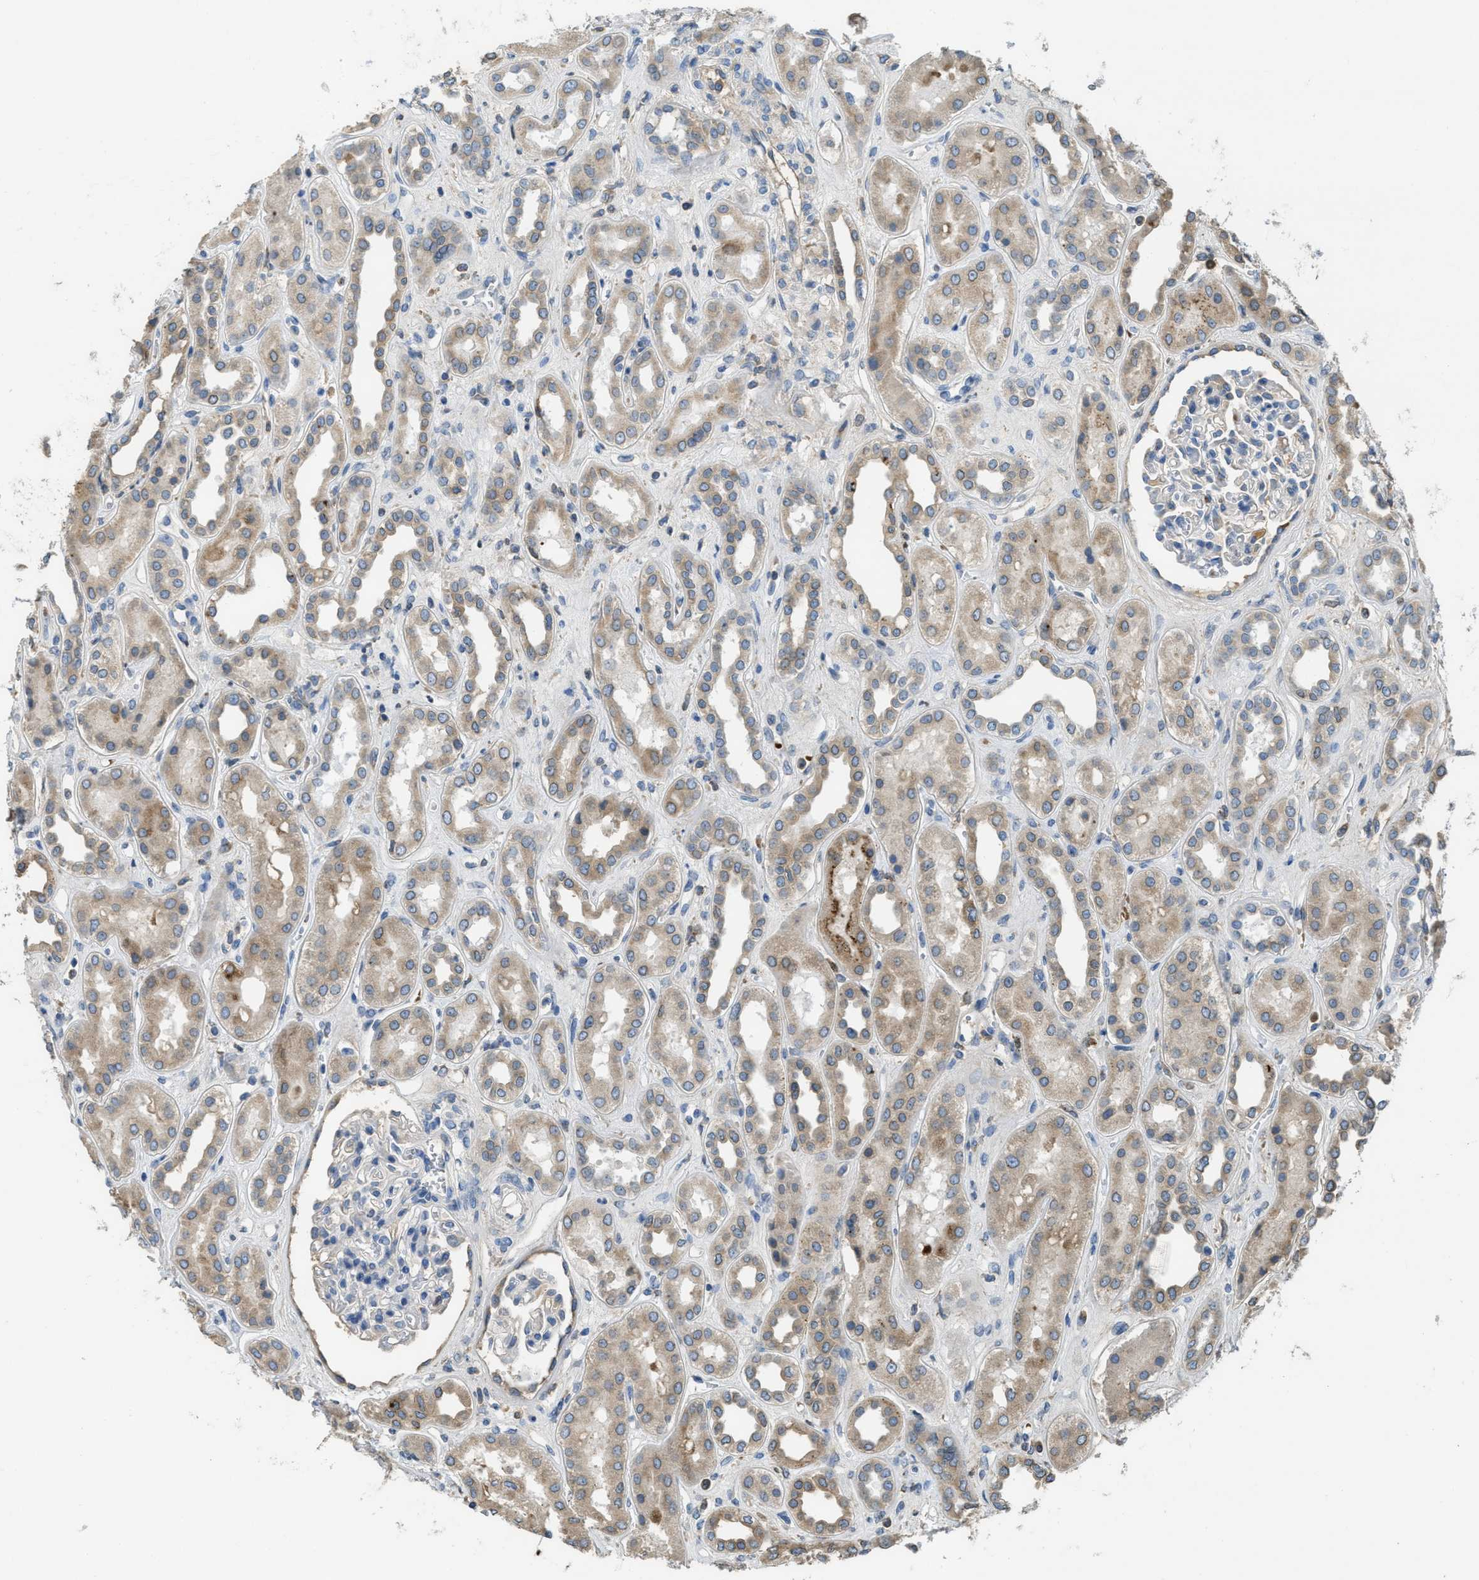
{"staining": {"intensity": "negative", "quantity": "none", "location": "none"}, "tissue": "kidney", "cell_type": "Cells in glomeruli", "image_type": "normal", "snomed": [{"axis": "morphology", "description": "Normal tissue, NOS"}, {"axis": "topography", "description": "Kidney"}], "caption": "Photomicrograph shows no significant protein staining in cells in glomeruli of normal kidney. The staining is performed using DAB (3,3'-diaminobenzidine) brown chromogen with nuclei counter-stained in using hematoxylin.", "gene": "MPDU1", "patient": {"sex": "male", "age": 59}}